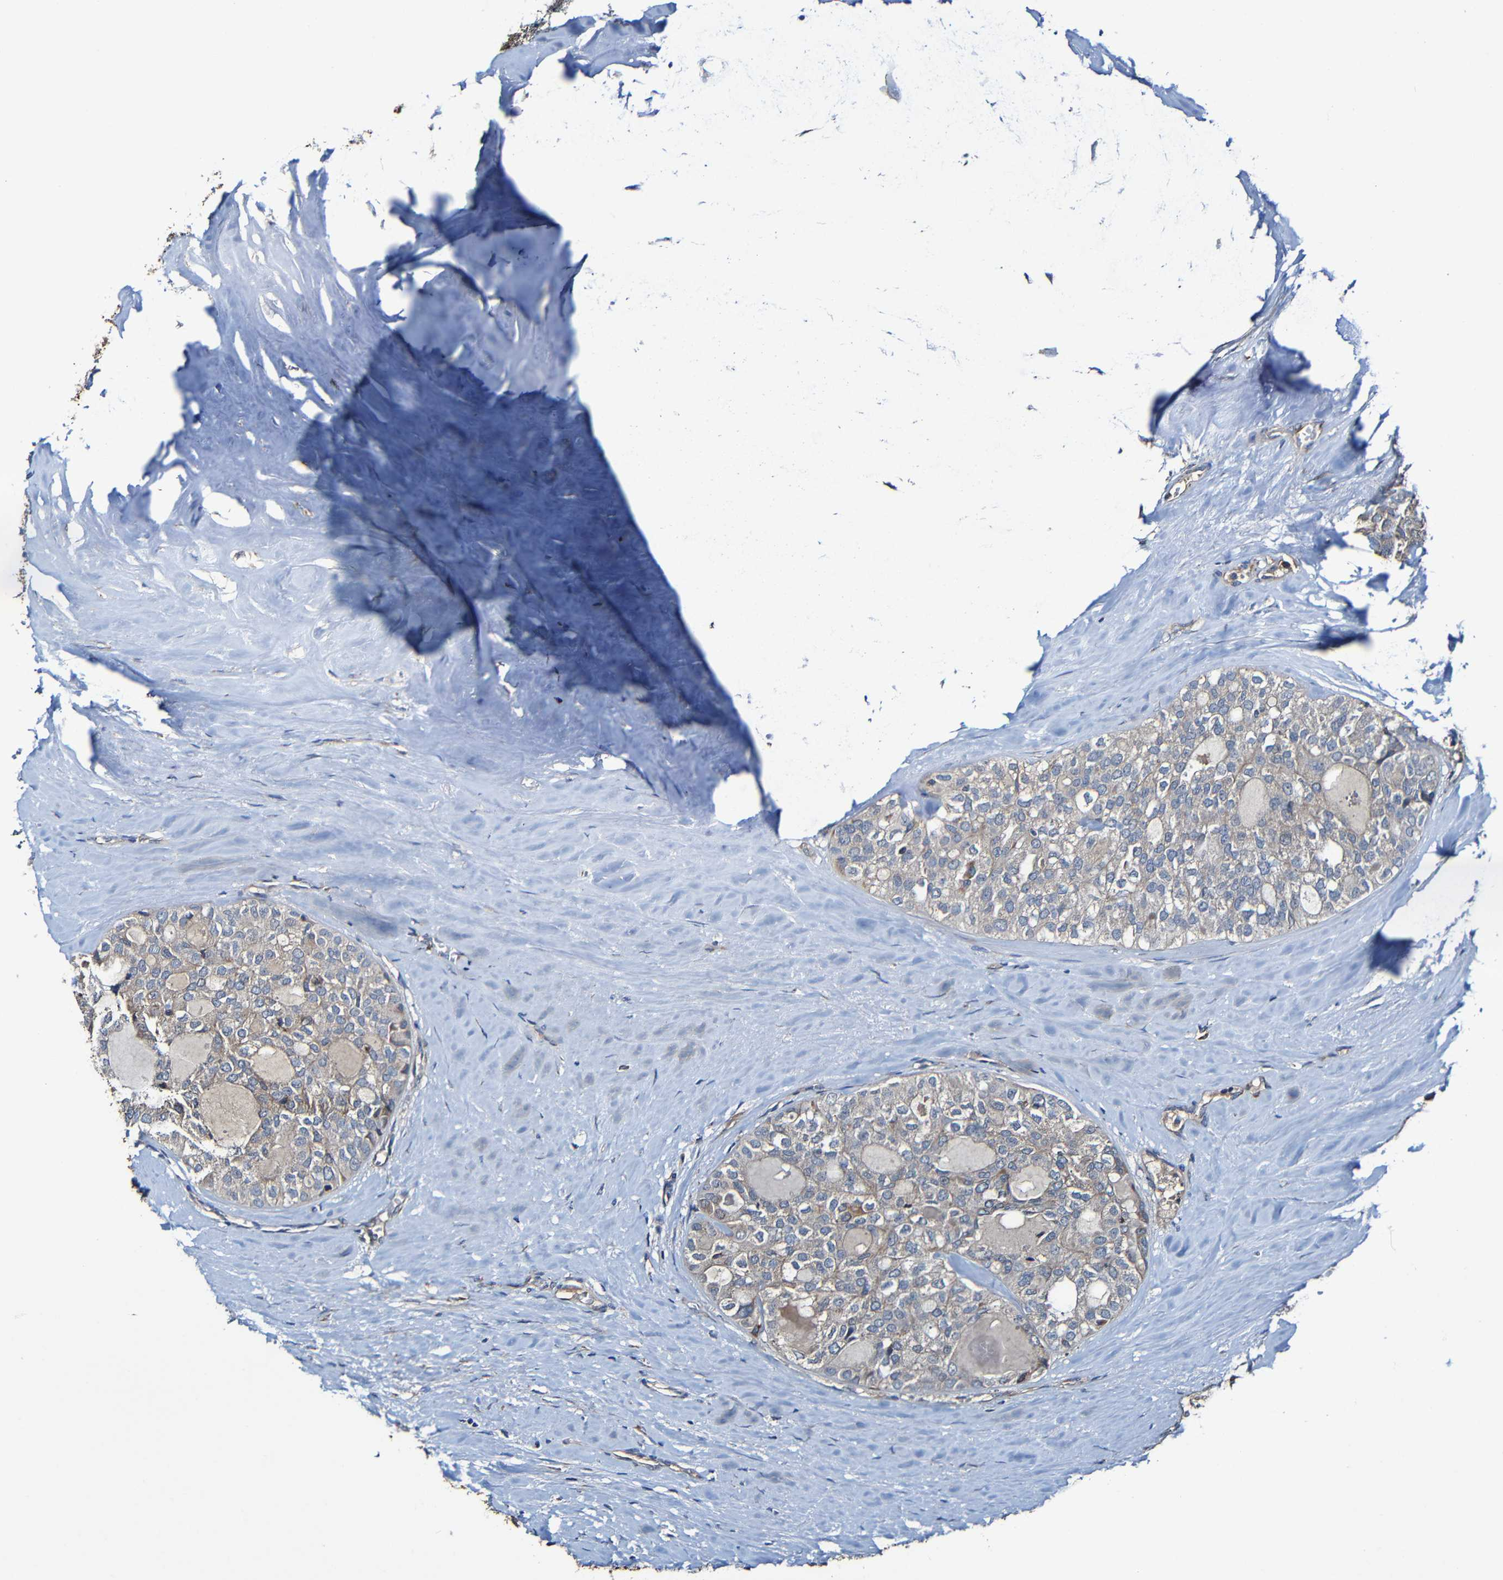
{"staining": {"intensity": "weak", "quantity": "25%-75%", "location": "cytoplasmic/membranous"}, "tissue": "thyroid cancer", "cell_type": "Tumor cells", "image_type": "cancer", "snomed": [{"axis": "morphology", "description": "Follicular adenoma carcinoma, NOS"}, {"axis": "topography", "description": "Thyroid gland"}], "caption": "Thyroid cancer (follicular adenoma carcinoma) stained with DAB (3,3'-diaminobenzidine) immunohistochemistry (IHC) reveals low levels of weak cytoplasmic/membranous staining in approximately 25%-75% of tumor cells.", "gene": "ADAM15", "patient": {"sex": "male", "age": 75}}